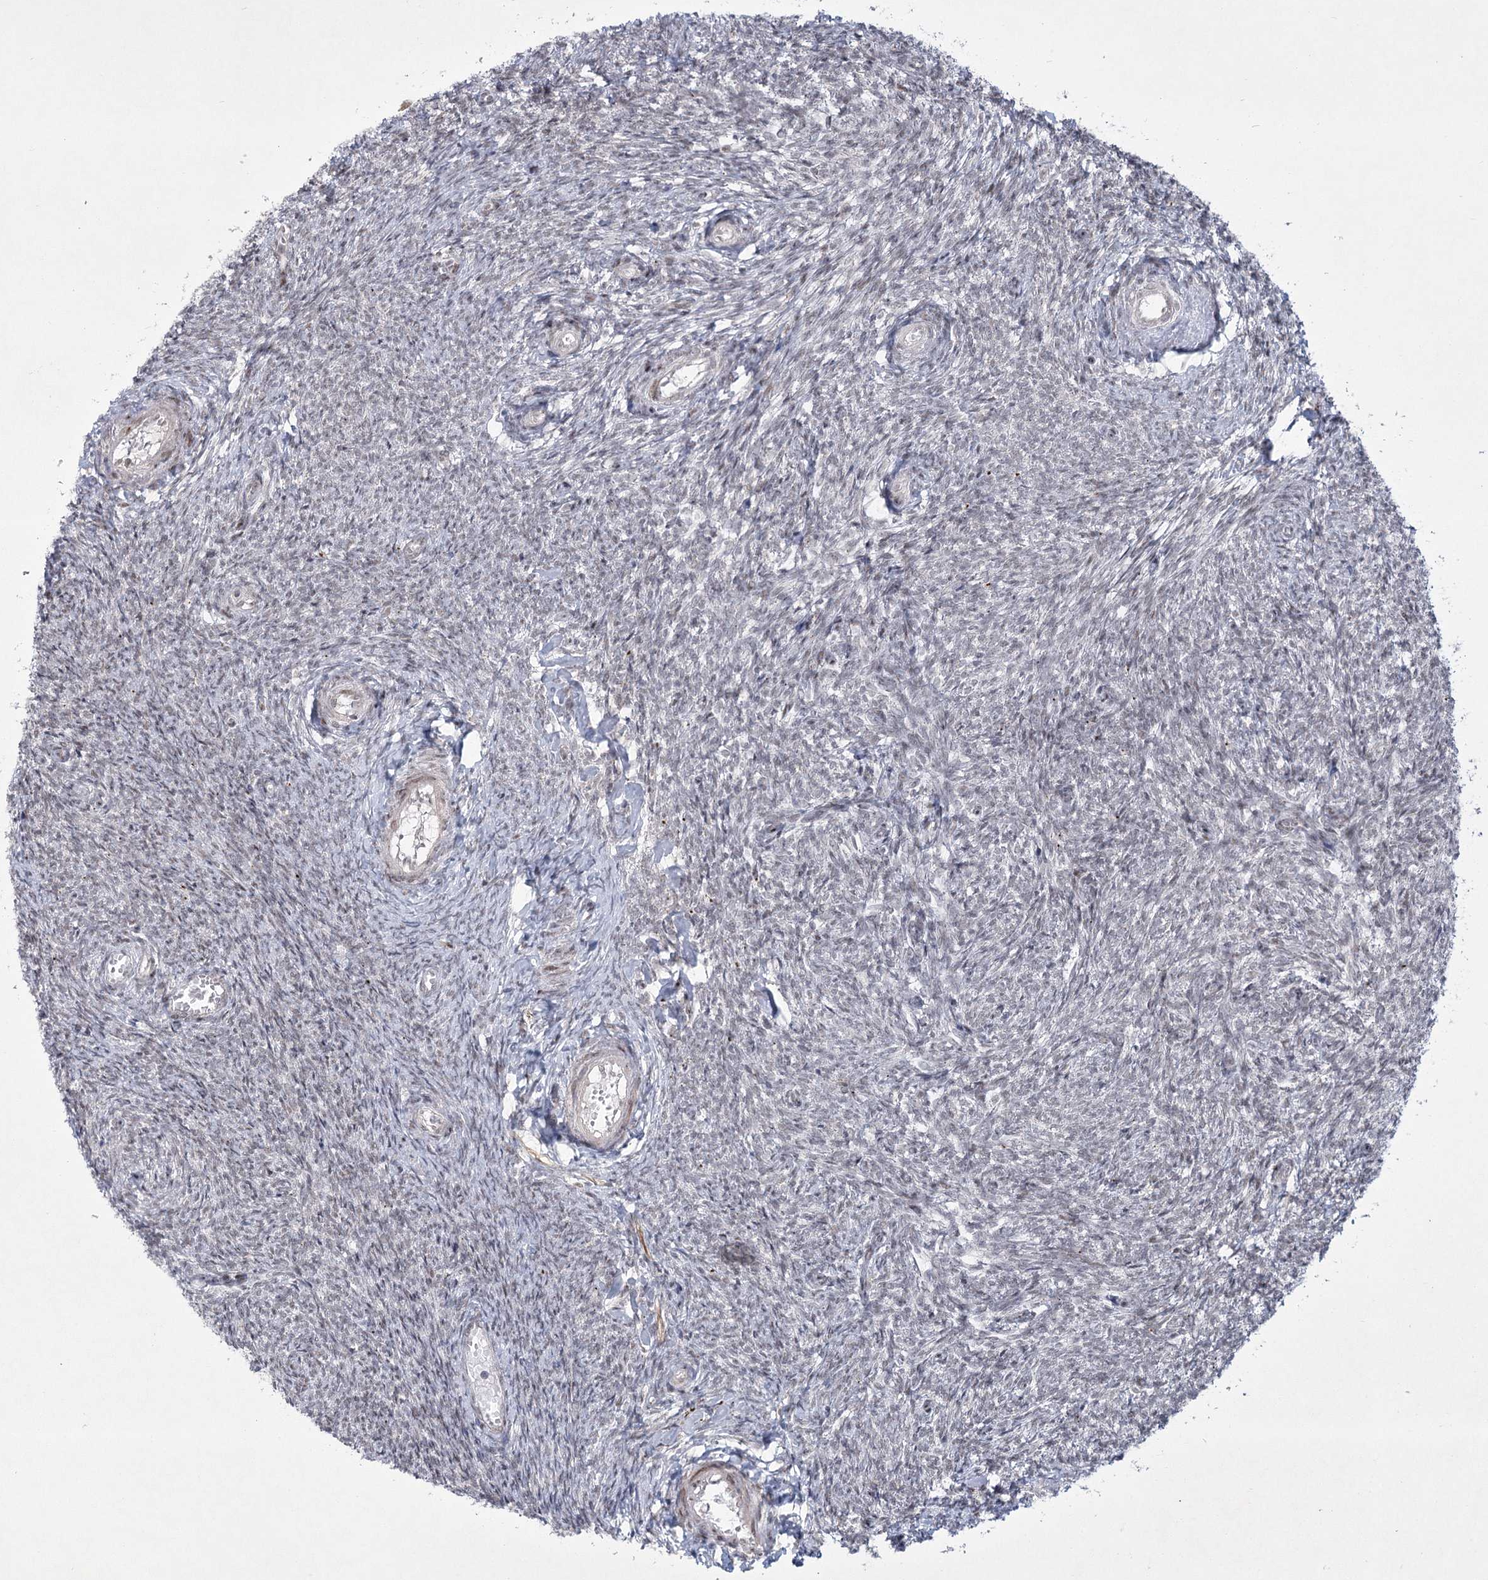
{"staining": {"intensity": "weak", "quantity": "<25%", "location": "nuclear"}, "tissue": "ovary", "cell_type": "Ovarian stroma cells", "image_type": "normal", "snomed": [{"axis": "morphology", "description": "Normal tissue, NOS"}, {"axis": "topography", "description": "Ovary"}], "caption": "This is a histopathology image of immunohistochemistry staining of normal ovary, which shows no expression in ovarian stroma cells. The staining is performed using DAB brown chromogen with nuclei counter-stained in using hematoxylin.", "gene": "CIB4", "patient": {"sex": "female", "age": 44}}